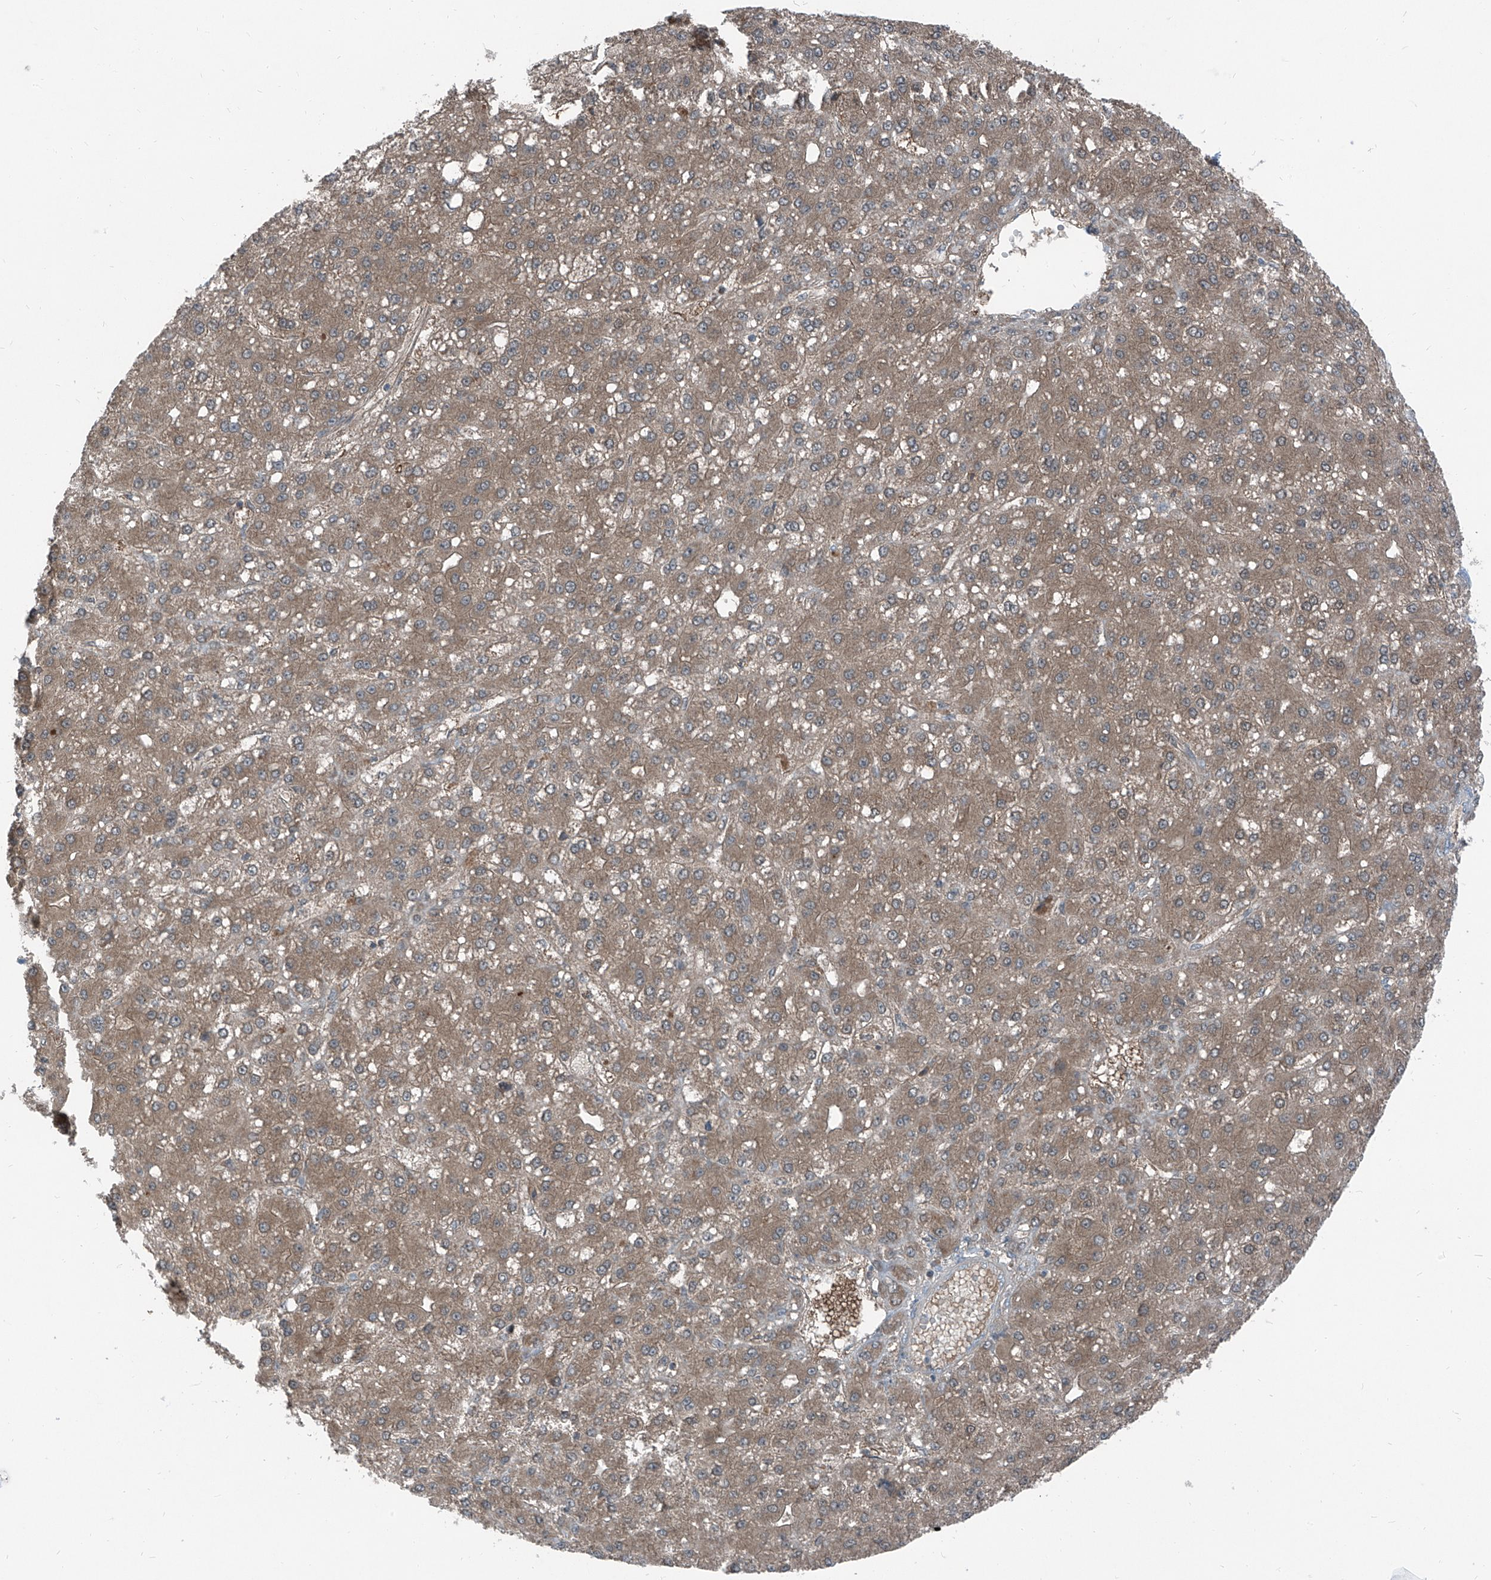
{"staining": {"intensity": "moderate", "quantity": ">75%", "location": "cytoplasmic/membranous"}, "tissue": "liver cancer", "cell_type": "Tumor cells", "image_type": "cancer", "snomed": [{"axis": "morphology", "description": "Carcinoma, Hepatocellular, NOS"}, {"axis": "topography", "description": "Liver"}], "caption": "This is an image of immunohistochemistry (IHC) staining of liver hepatocellular carcinoma, which shows moderate expression in the cytoplasmic/membranous of tumor cells.", "gene": "RGN", "patient": {"sex": "male", "age": 67}}